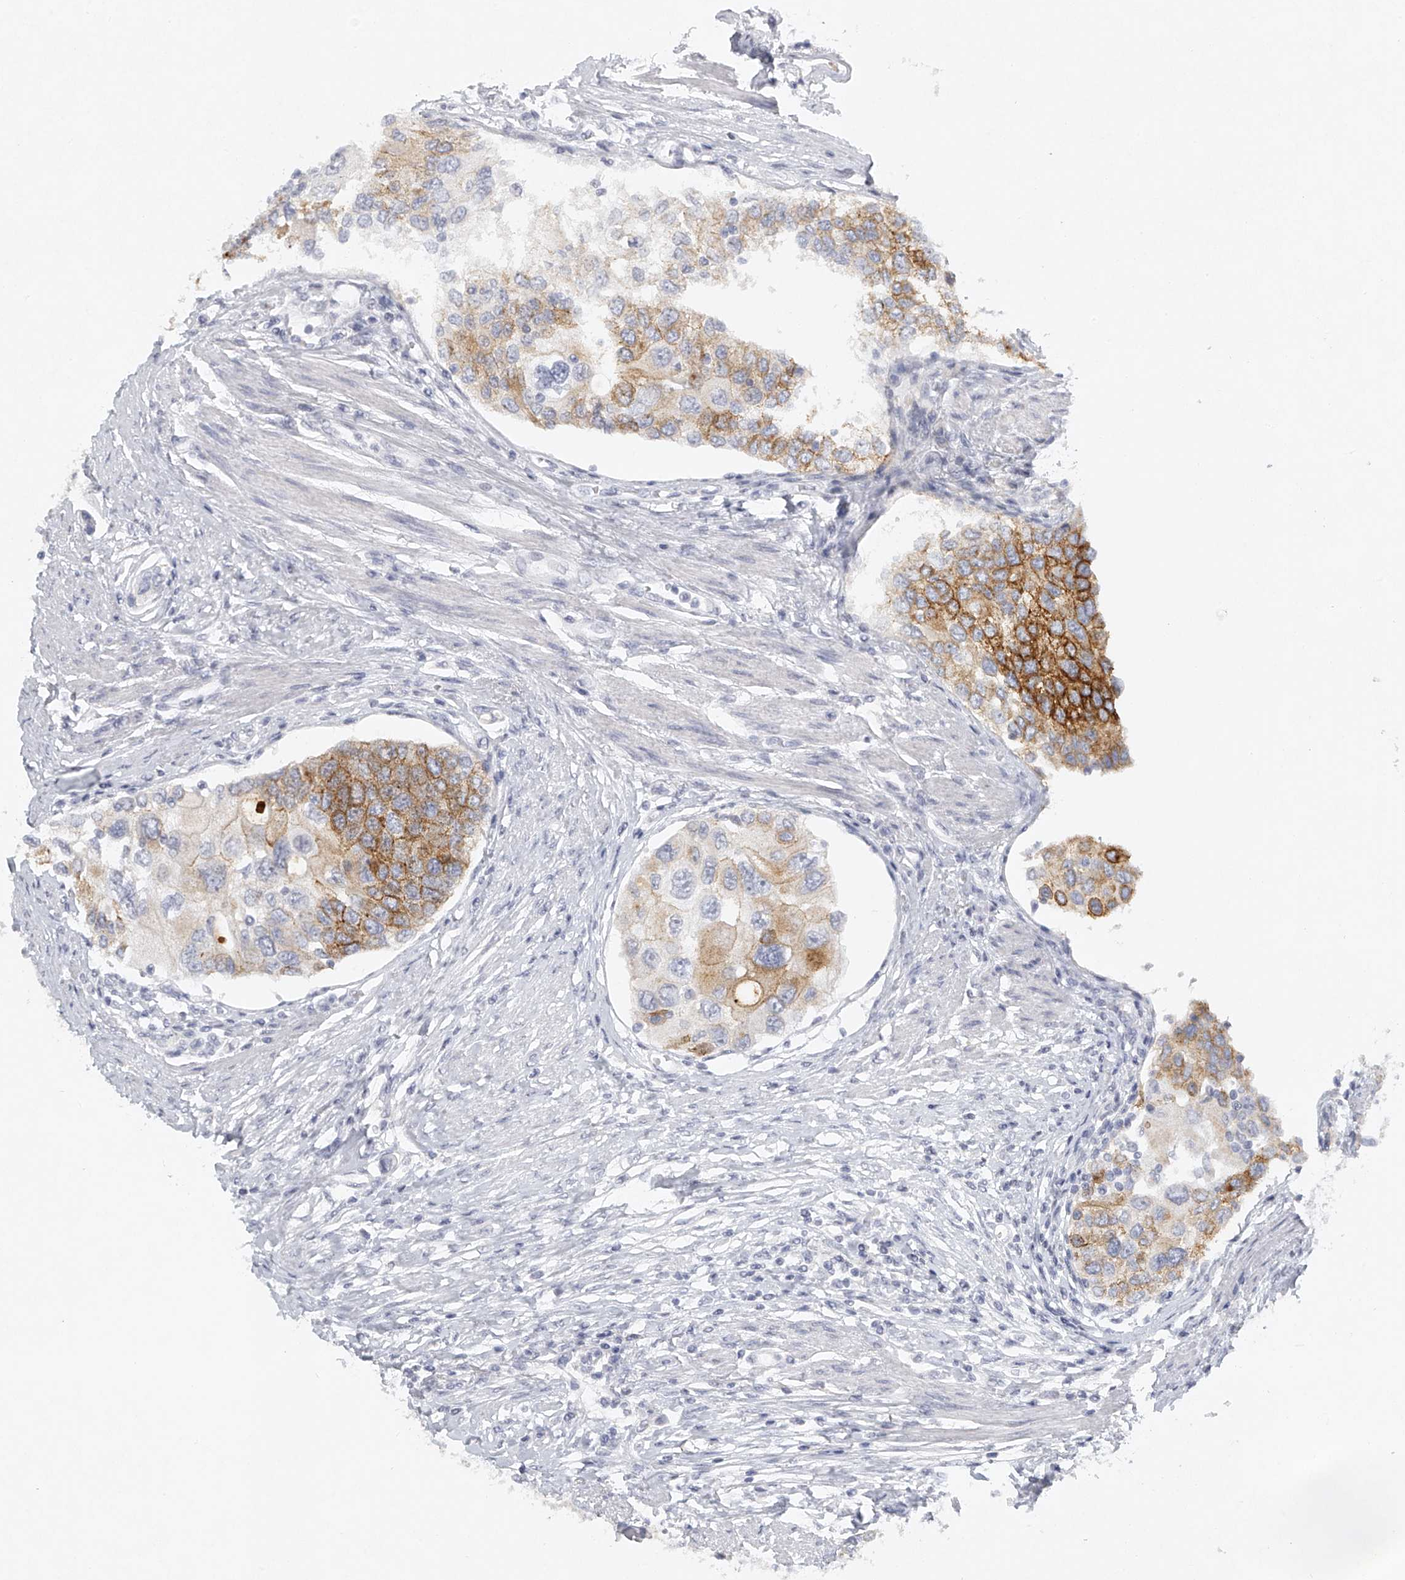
{"staining": {"intensity": "strong", "quantity": "25%-75%", "location": "cytoplasmic/membranous"}, "tissue": "urothelial cancer", "cell_type": "Tumor cells", "image_type": "cancer", "snomed": [{"axis": "morphology", "description": "Urothelial carcinoma, High grade"}, {"axis": "topography", "description": "Urinary bladder"}], "caption": "Urothelial carcinoma (high-grade) was stained to show a protein in brown. There is high levels of strong cytoplasmic/membranous positivity in approximately 25%-75% of tumor cells. The protein of interest is stained brown, and the nuclei are stained in blue (DAB IHC with brightfield microscopy, high magnification).", "gene": "FAT2", "patient": {"sex": "female", "age": 56}}